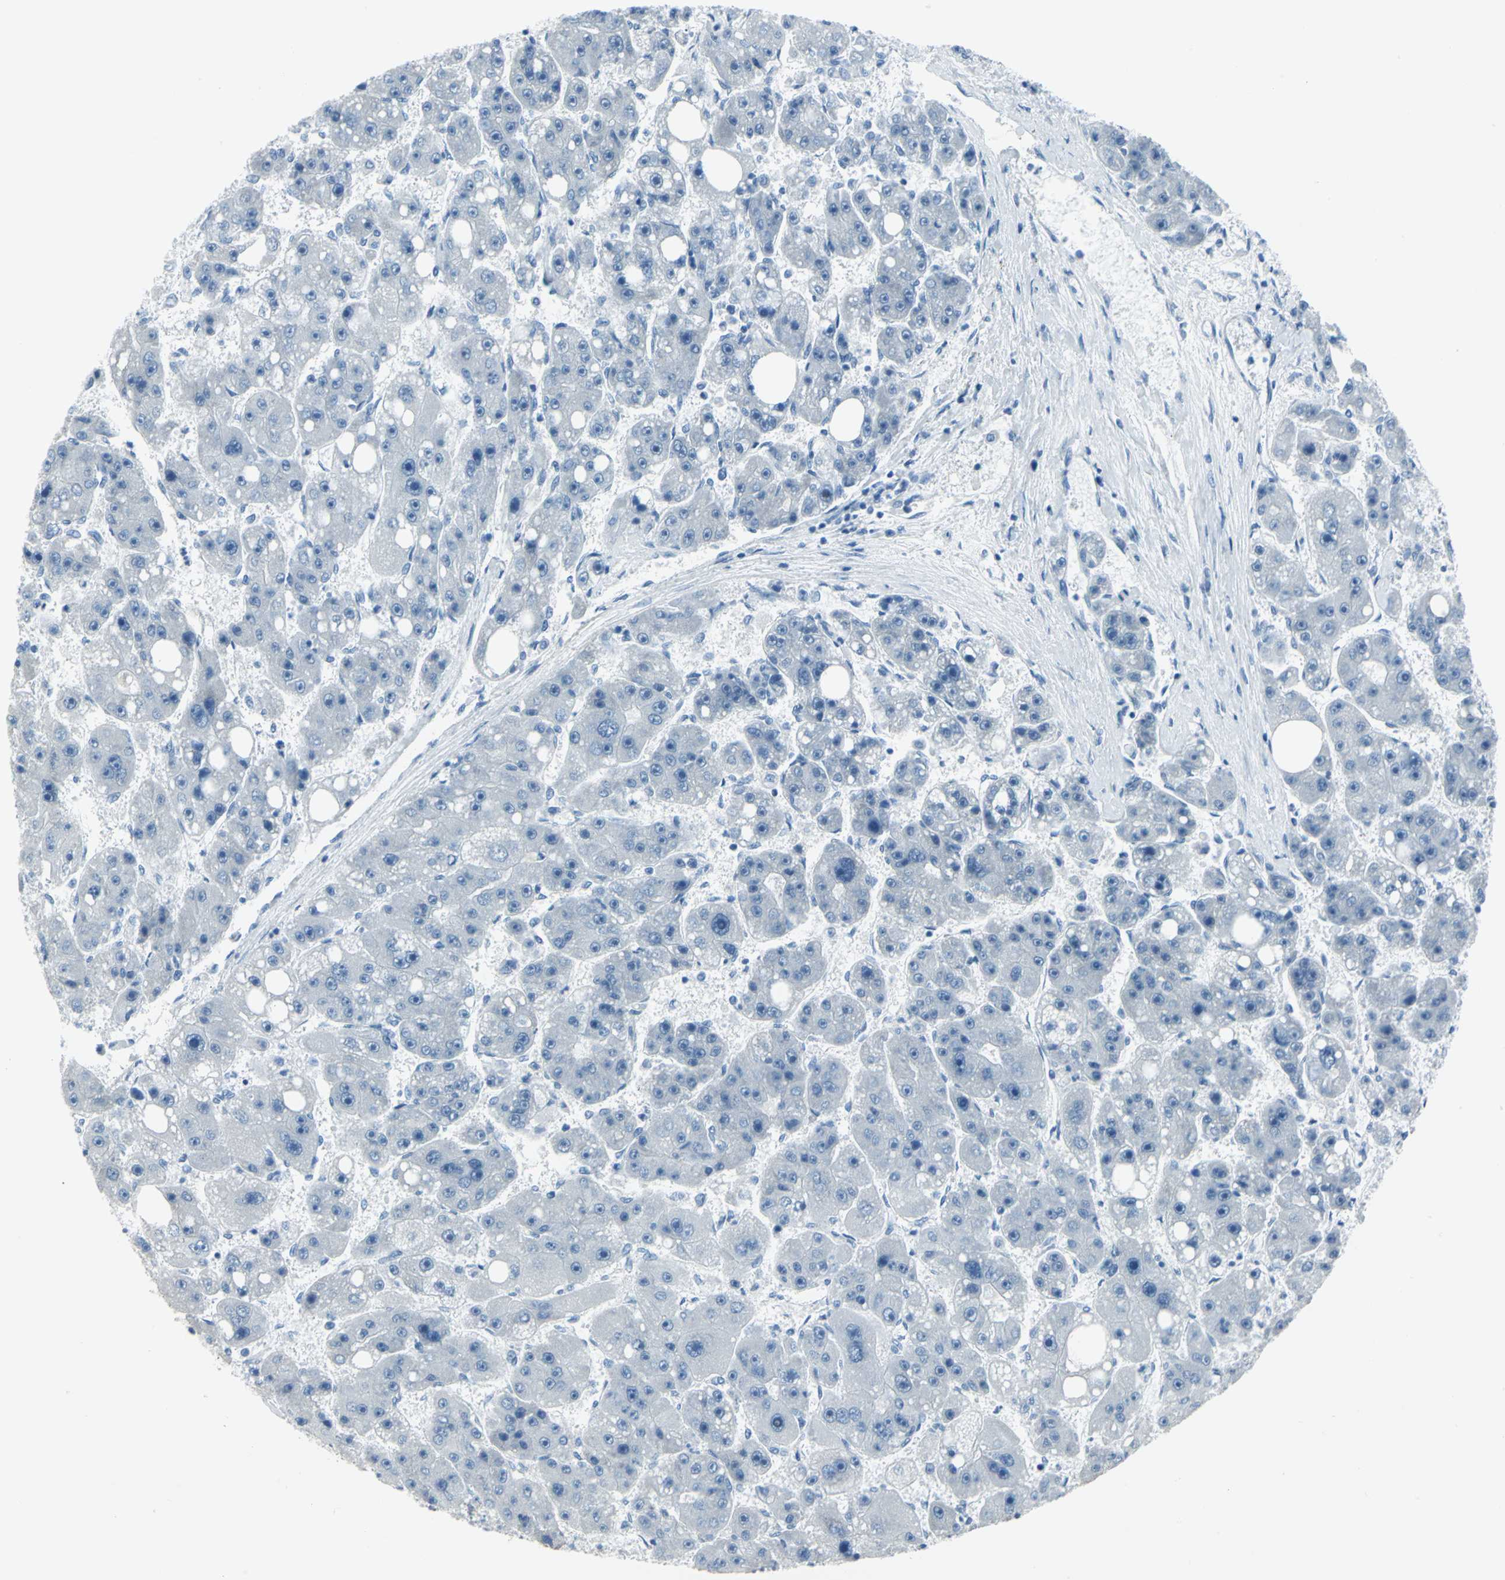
{"staining": {"intensity": "moderate", "quantity": "<25%", "location": "cytoplasmic/membranous"}, "tissue": "liver cancer", "cell_type": "Tumor cells", "image_type": "cancer", "snomed": [{"axis": "morphology", "description": "Carcinoma, Hepatocellular, NOS"}, {"axis": "topography", "description": "Liver"}], "caption": "High-magnification brightfield microscopy of liver cancer stained with DAB (3,3'-diaminobenzidine) (brown) and counterstained with hematoxylin (blue). tumor cells exhibit moderate cytoplasmic/membranous positivity is seen in about<25% of cells.", "gene": "DNAI2", "patient": {"sex": "female", "age": 61}}